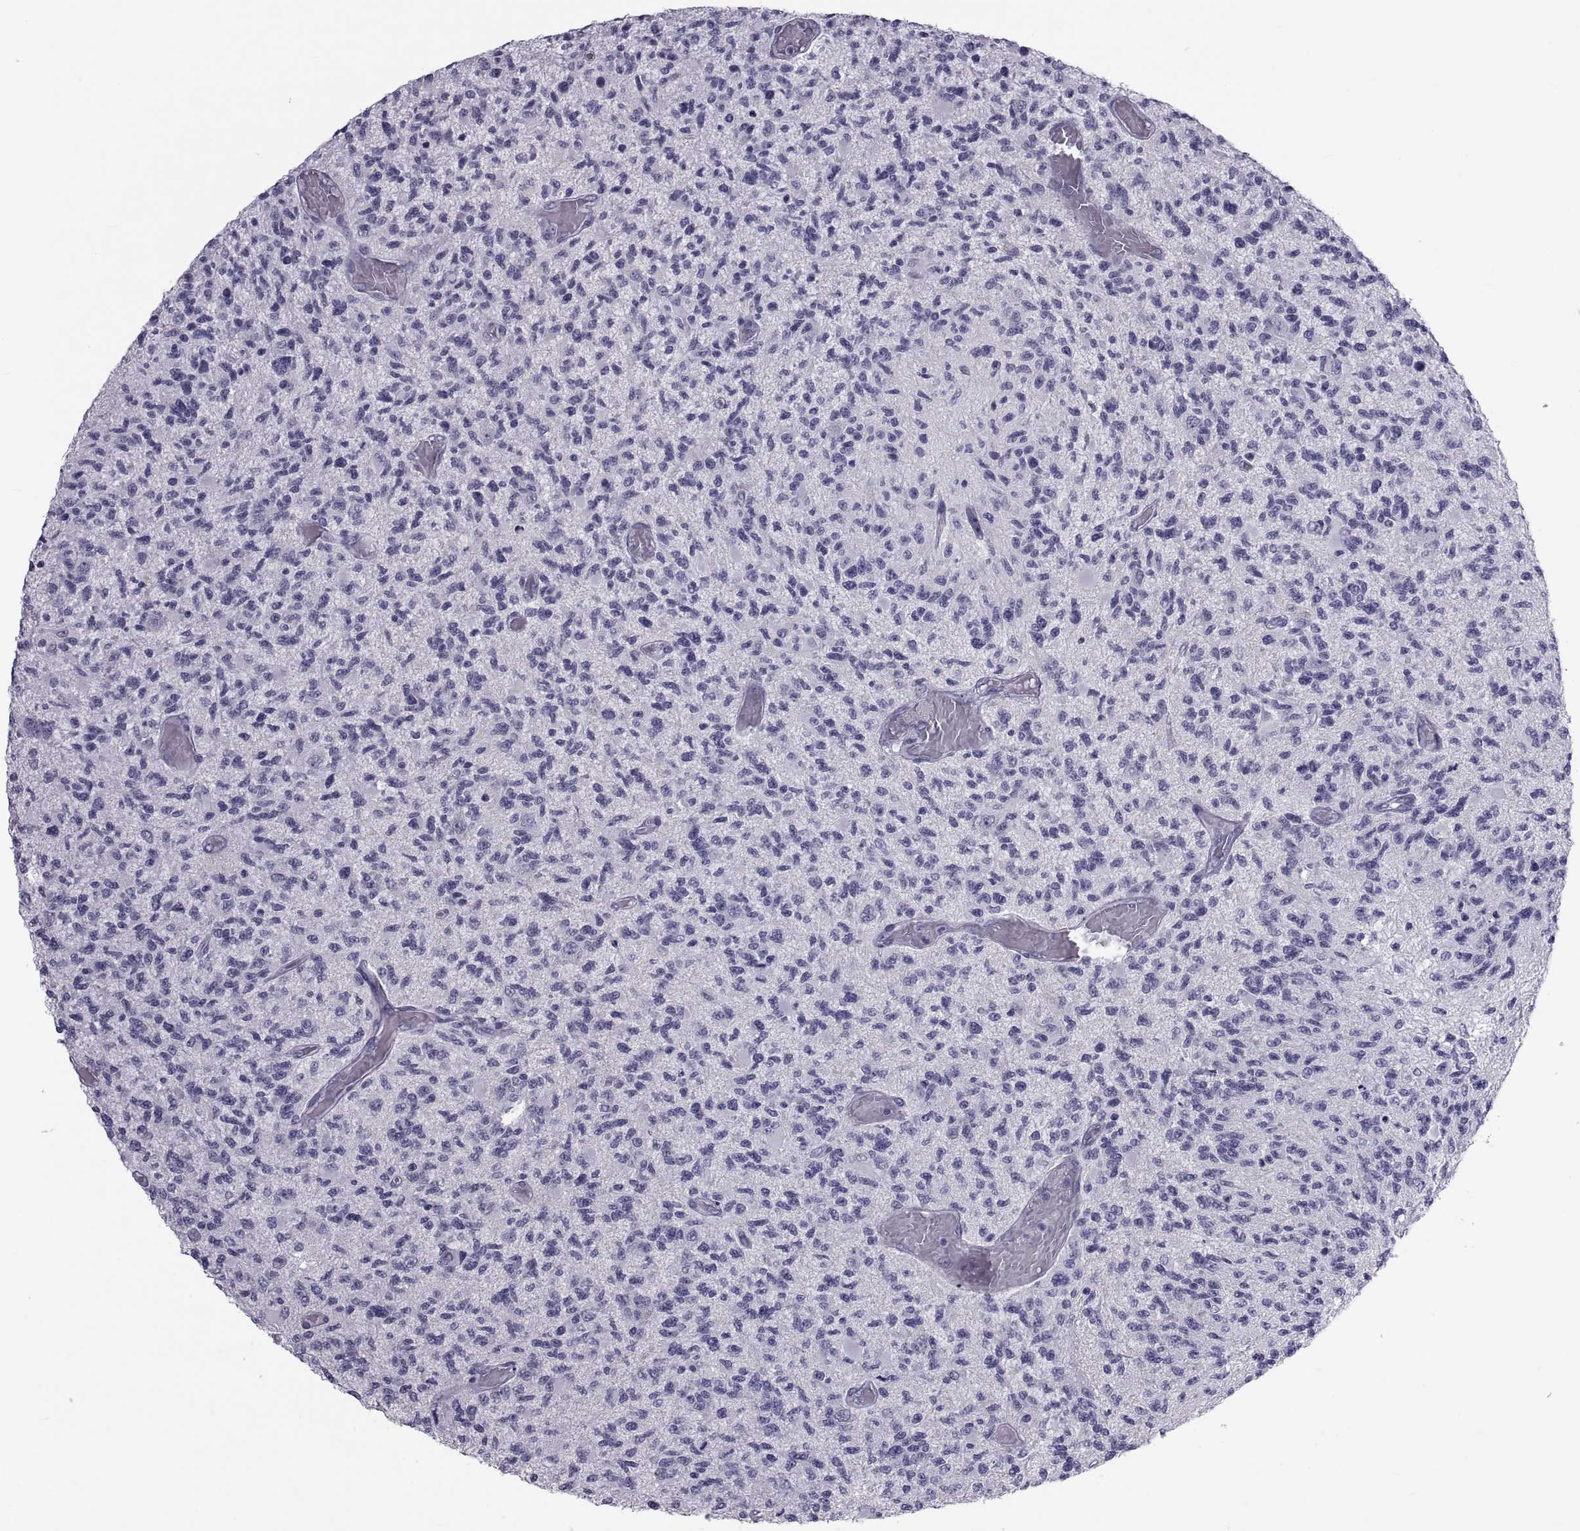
{"staining": {"intensity": "negative", "quantity": "none", "location": "none"}, "tissue": "glioma", "cell_type": "Tumor cells", "image_type": "cancer", "snomed": [{"axis": "morphology", "description": "Glioma, malignant, High grade"}, {"axis": "topography", "description": "Brain"}], "caption": "Tumor cells show no significant protein staining in glioma.", "gene": "MAGEB1", "patient": {"sex": "female", "age": 63}}